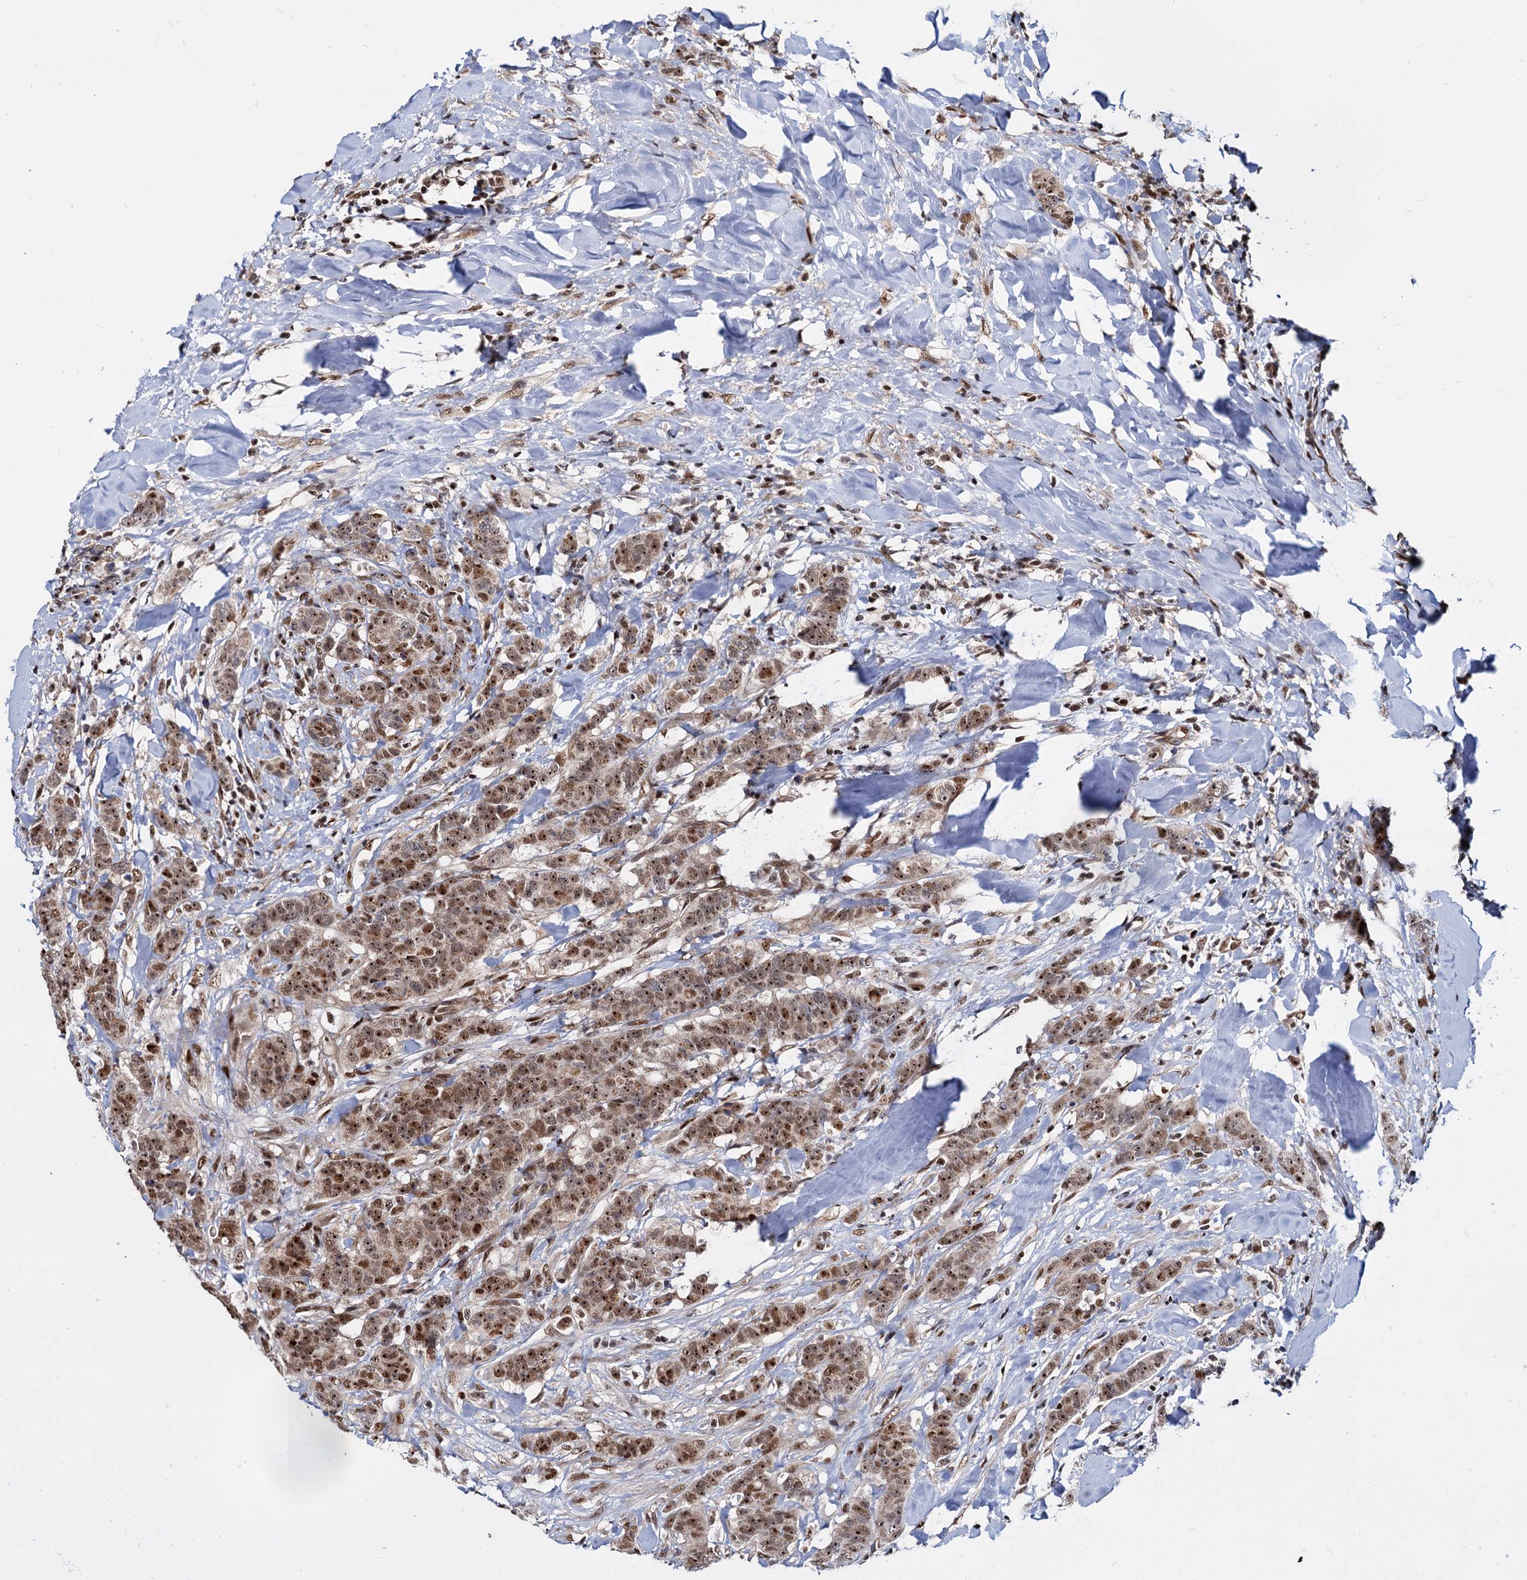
{"staining": {"intensity": "moderate", "quantity": ">75%", "location": "nuclear"}, "tissue": "breast cancer", "cell_type": "Tumor cells", "image_type": "cancer", "snomed": [{"axis": "morphology", "description": "Duct carcinoma"}, {"axis": "topography", "description": "Breast"}], "caption": "Immunohistochemical staining of human breast intraductal carcinoma shows moderate nuclear protein expression in about >75% of tumor cells. Nuclei are stained in blue.", "gene": "UBLCP1", "patient": {"sex": "female", "age": 40}}